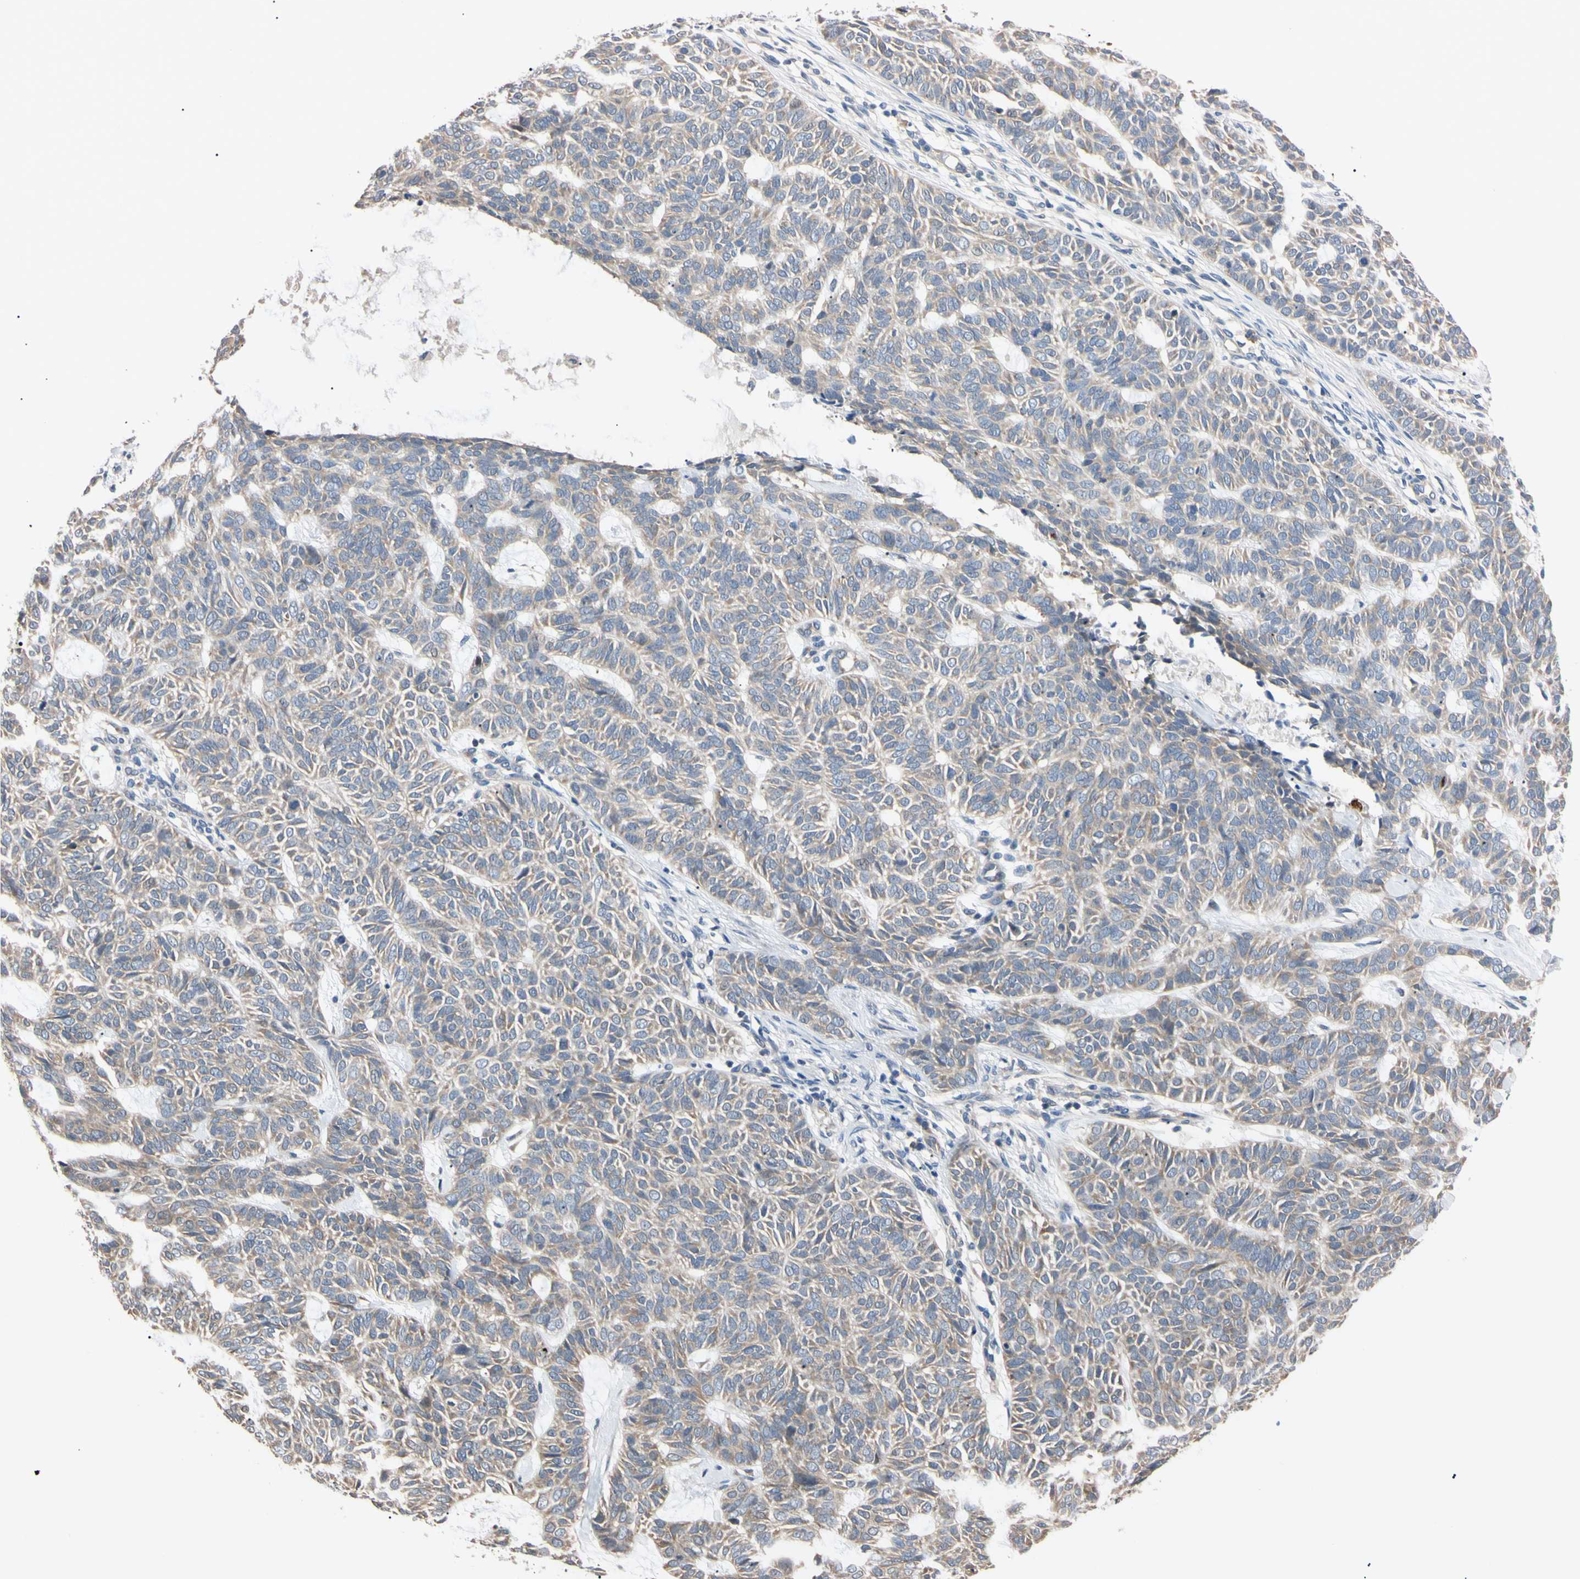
{"staining": {"intensity": "weak", "quantity": ">75%", "location": "cytoplasmic/membranous"}, "tissue": "skin cancer", "cell_type": "Tumor cells", "image_type": "cancer", "snomed": [{"axis": "morphology", "description": "Basal cell carcinoma"}, {"axis": "topography", "description": "Skin"}], "caption": "DAB immunohistochemical staining of human skin cancer exhibits weak cytoplasmic/membranous protein positivity in about >75% of tumor cells.", "gene": "RARS1", "patient": {"sex": "male", "age": 87}}